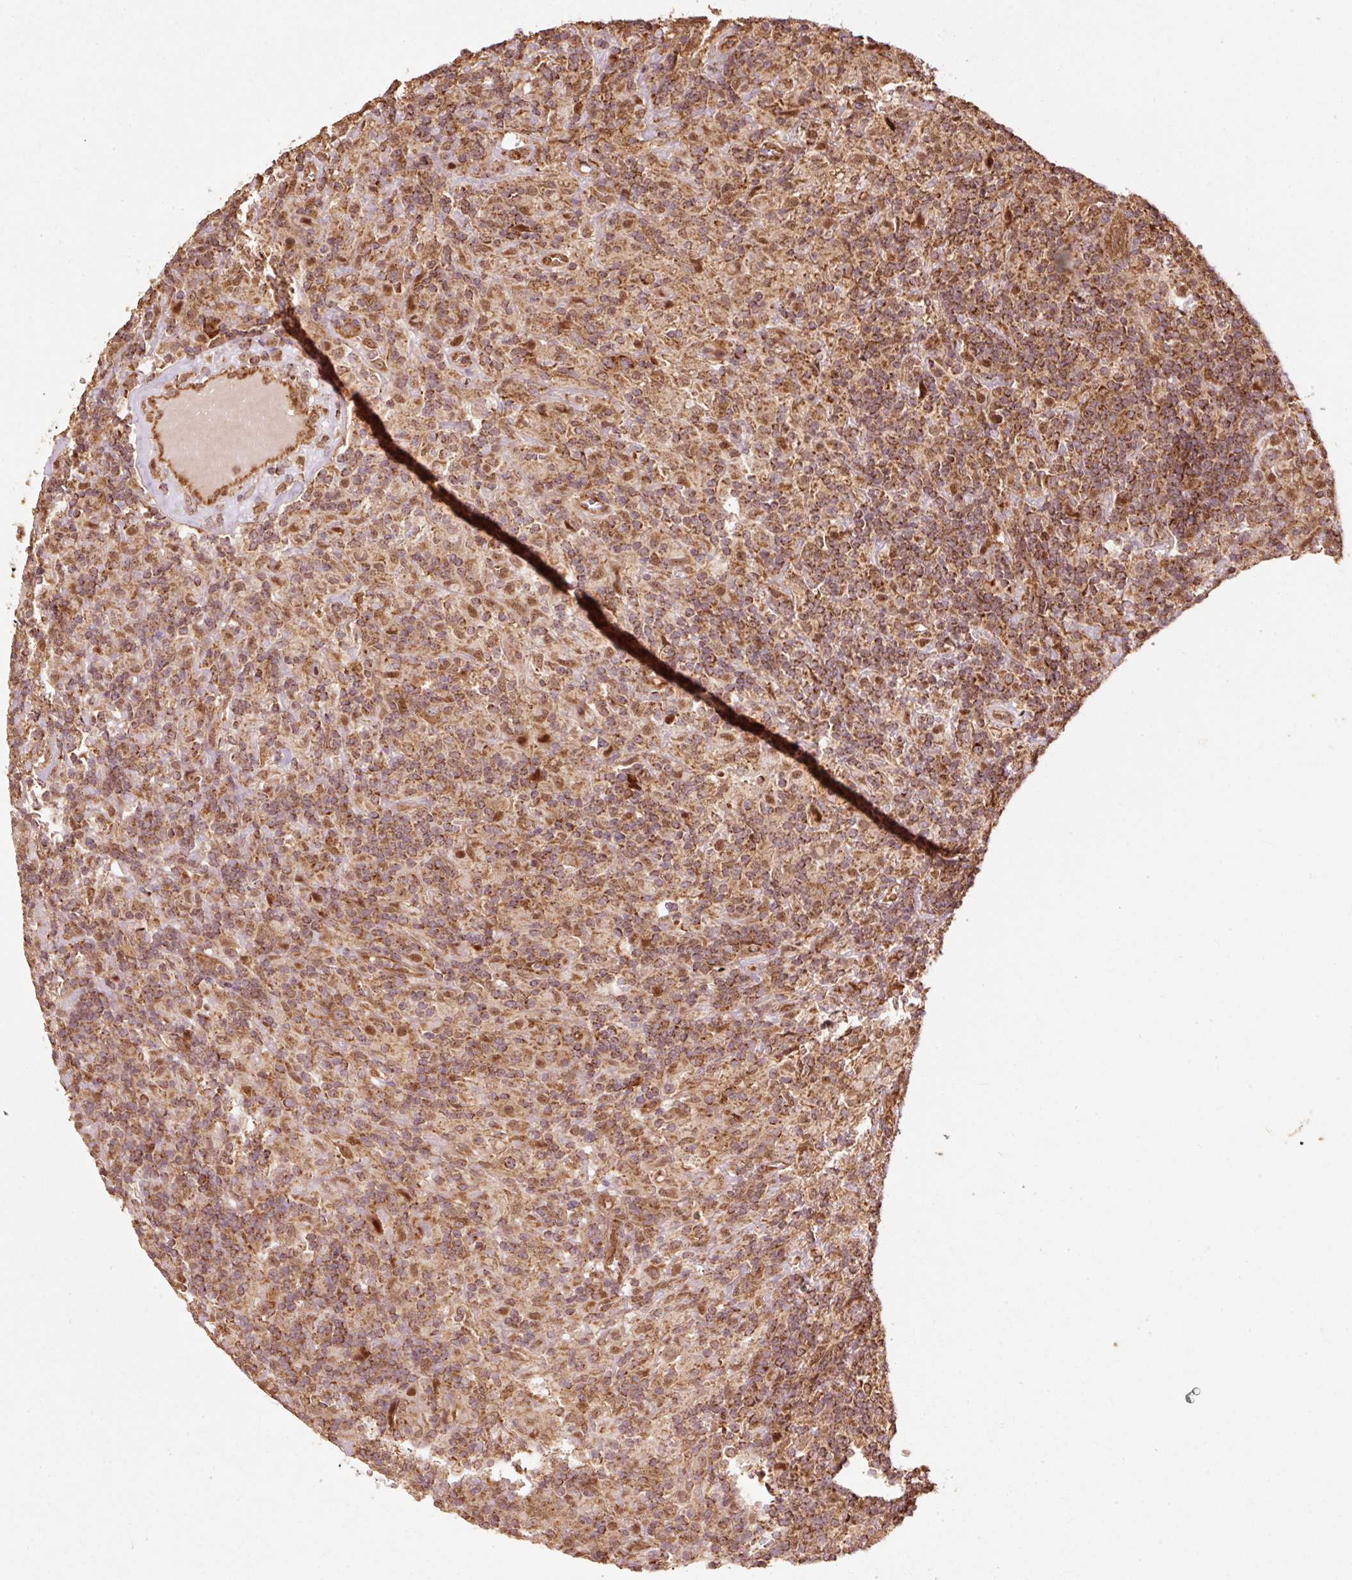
{"staining": {"intensity": "strong", "quantity": ">75%", "location": "cytoplasmic/membranous"}, "tissue": "lymphoma", "cell_type": "Tumor cells", "image_type": "cancer", "snomed": [{"axis": "morphology", "description": "Hodgkin's disease, NOS"}, {"axis": "topography", "description": "Lymph node"}], "caption": "Immunohistochemical staining of human lymphoma exhibits high levels of strong cytoplasmic/membranous protein staining in about >75% of tumor cells. The protein of interest is stained brown, and the nuclei are stained in blue (DAB IHC with brightfield microscopy, high magnification).", "gene": "MRPL16", "patient": {"sex": "male", "age": 70}}